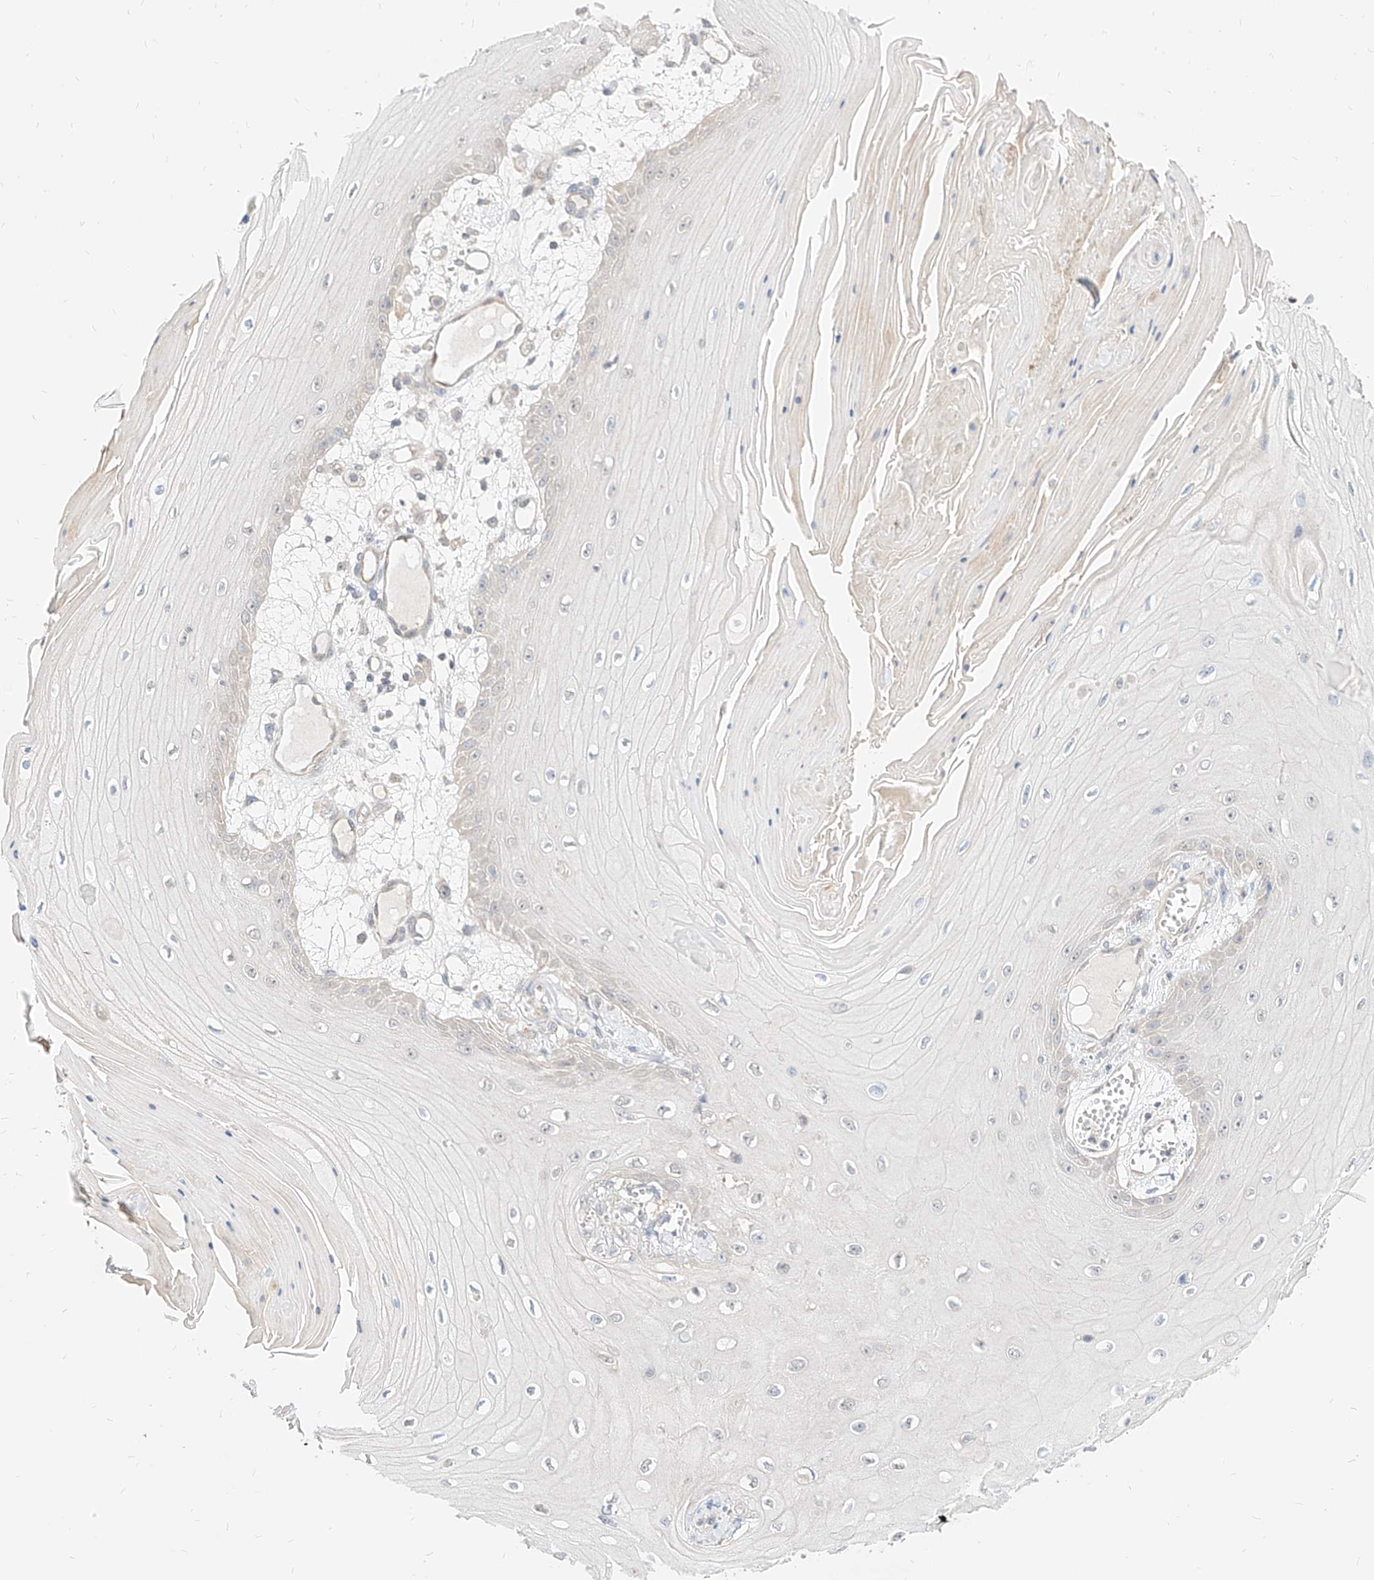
{"staining": {"intensity": "negative", "quantity": "none", "location": "none"}, "tissue": "skin cancer", "cell_type": "Tumor cells", "image_type": "cancer", "snomed": [{"axis": "morphology", "description": "Squamous cell carcinoma, NOS"}, {"axis": "topography", "description": "Skin"}], "caption": "Human skin cancer (squamous cell carcinoma) stained for a protein using IHC displays no positivity in tumor cells.", "gene": "TSNAX", "patient": {"sex": "male", "age": 74}}